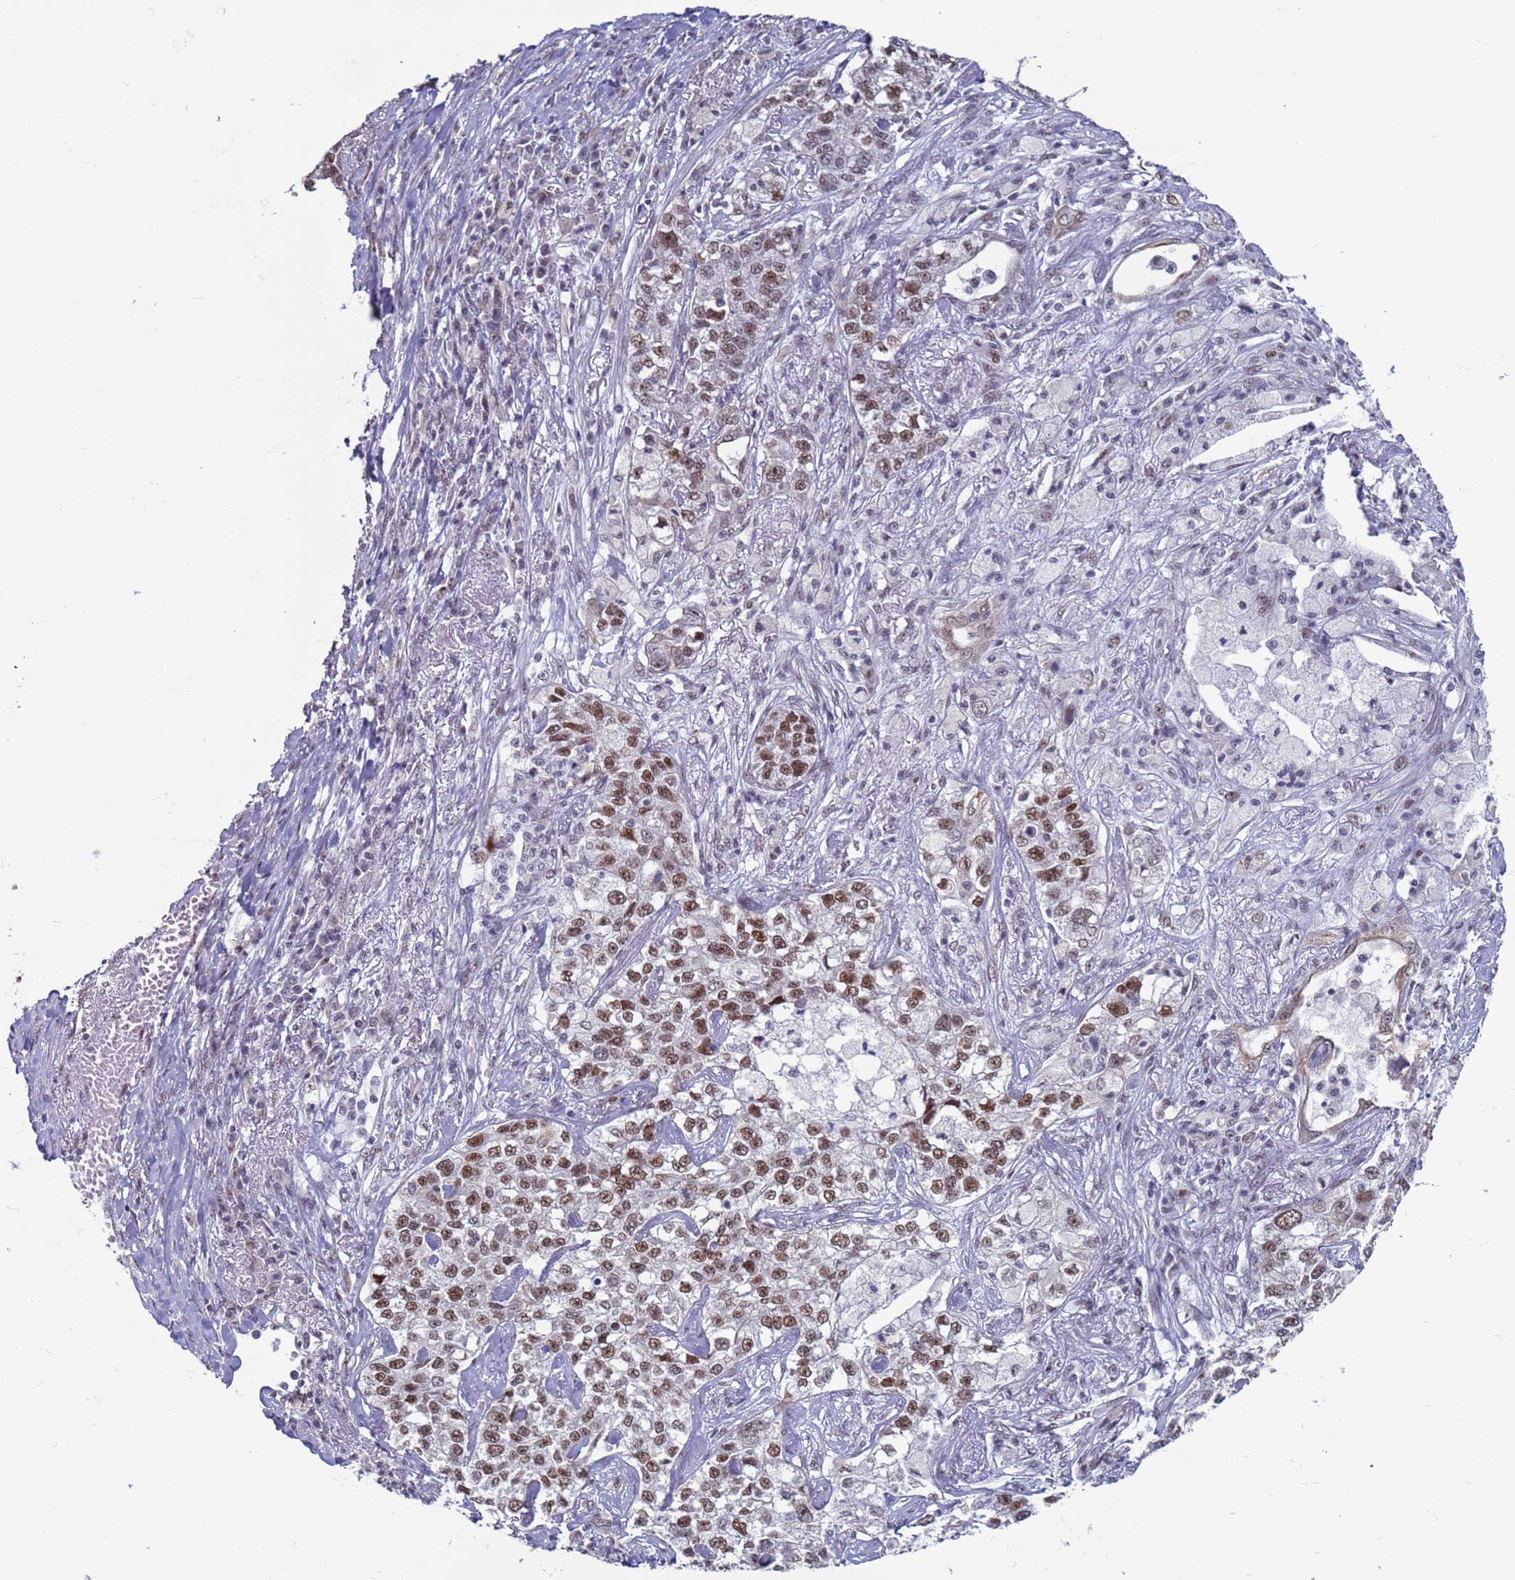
{"staining": {"intensity": "moderate", "quantity": ">75%", "location": "nuclear"}, "tissue": "lung cancer", "cell_type": "Tumor cells", "image_type": "cancer", "snomed": [{"axis": "morphology", "description": "Adenocarcinoma, NOS"}, {"axis": "topography", "description": "Lung"}], "caption": "Immunohistochemical staining of lung cancer displays medium levels of moderate nuclear protein positivity in about >75% of tumor cells.", "gene": "SAE1", "patient": {"sex": "male", "age": 49}}